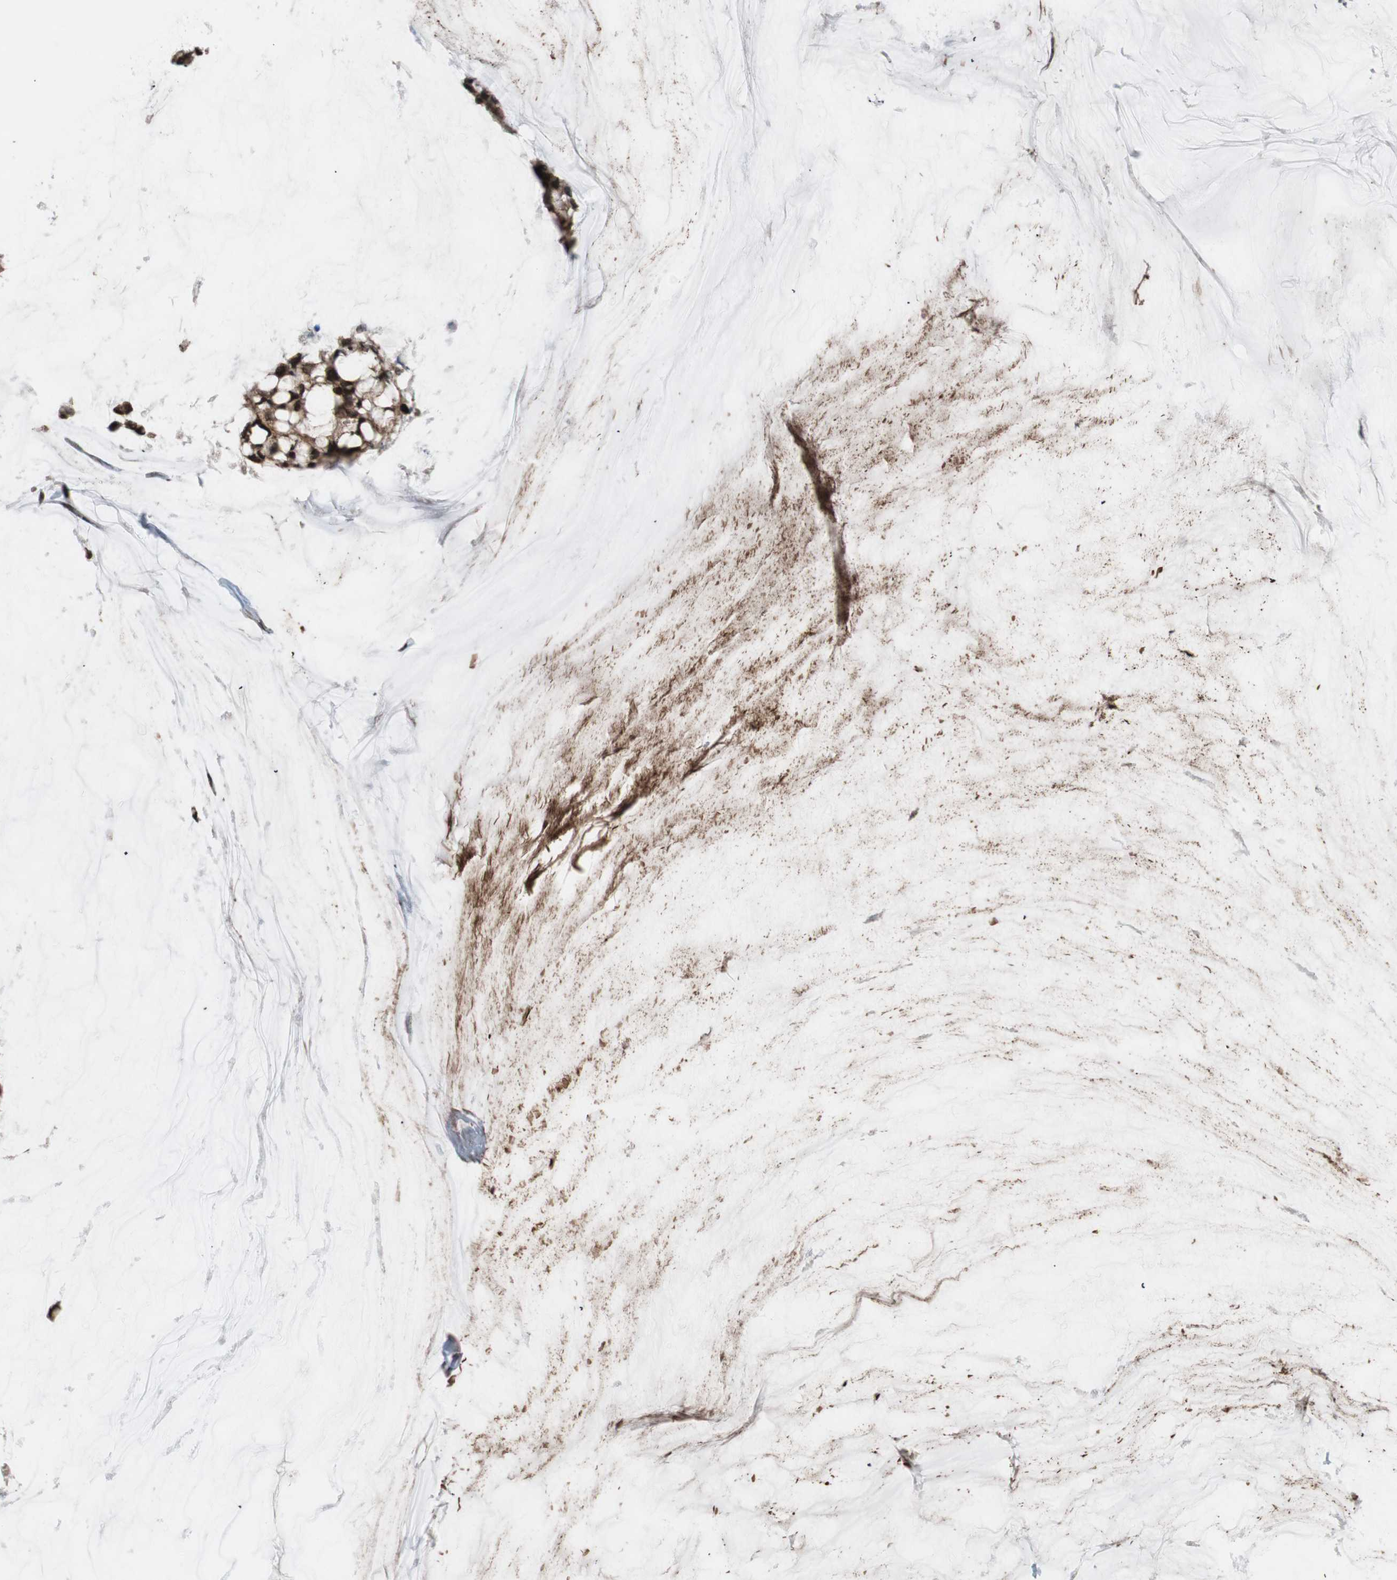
{"staining": {"intensity": "strong", "quantity": ">75%", "location": "cytoplasmic/membranous,nuclear"}, "tissue": "ovarian cancer", "cell_type": "Tumor cells", "image_type": "cancer", "snomed": [{"axis": "morphology", "description": "Cystadenocarcinoma, mucinous, NOS"}, {"axis": "topography", "description": "Ovary"}], "caption": "Ovarian cancer stained with a brown dye displays strong cytoplasmic/membranous and nuclear positive staining in about >75% of tumor cells.", "gene": "NUP62", "patient": {"sex": "female", "age": 39}}